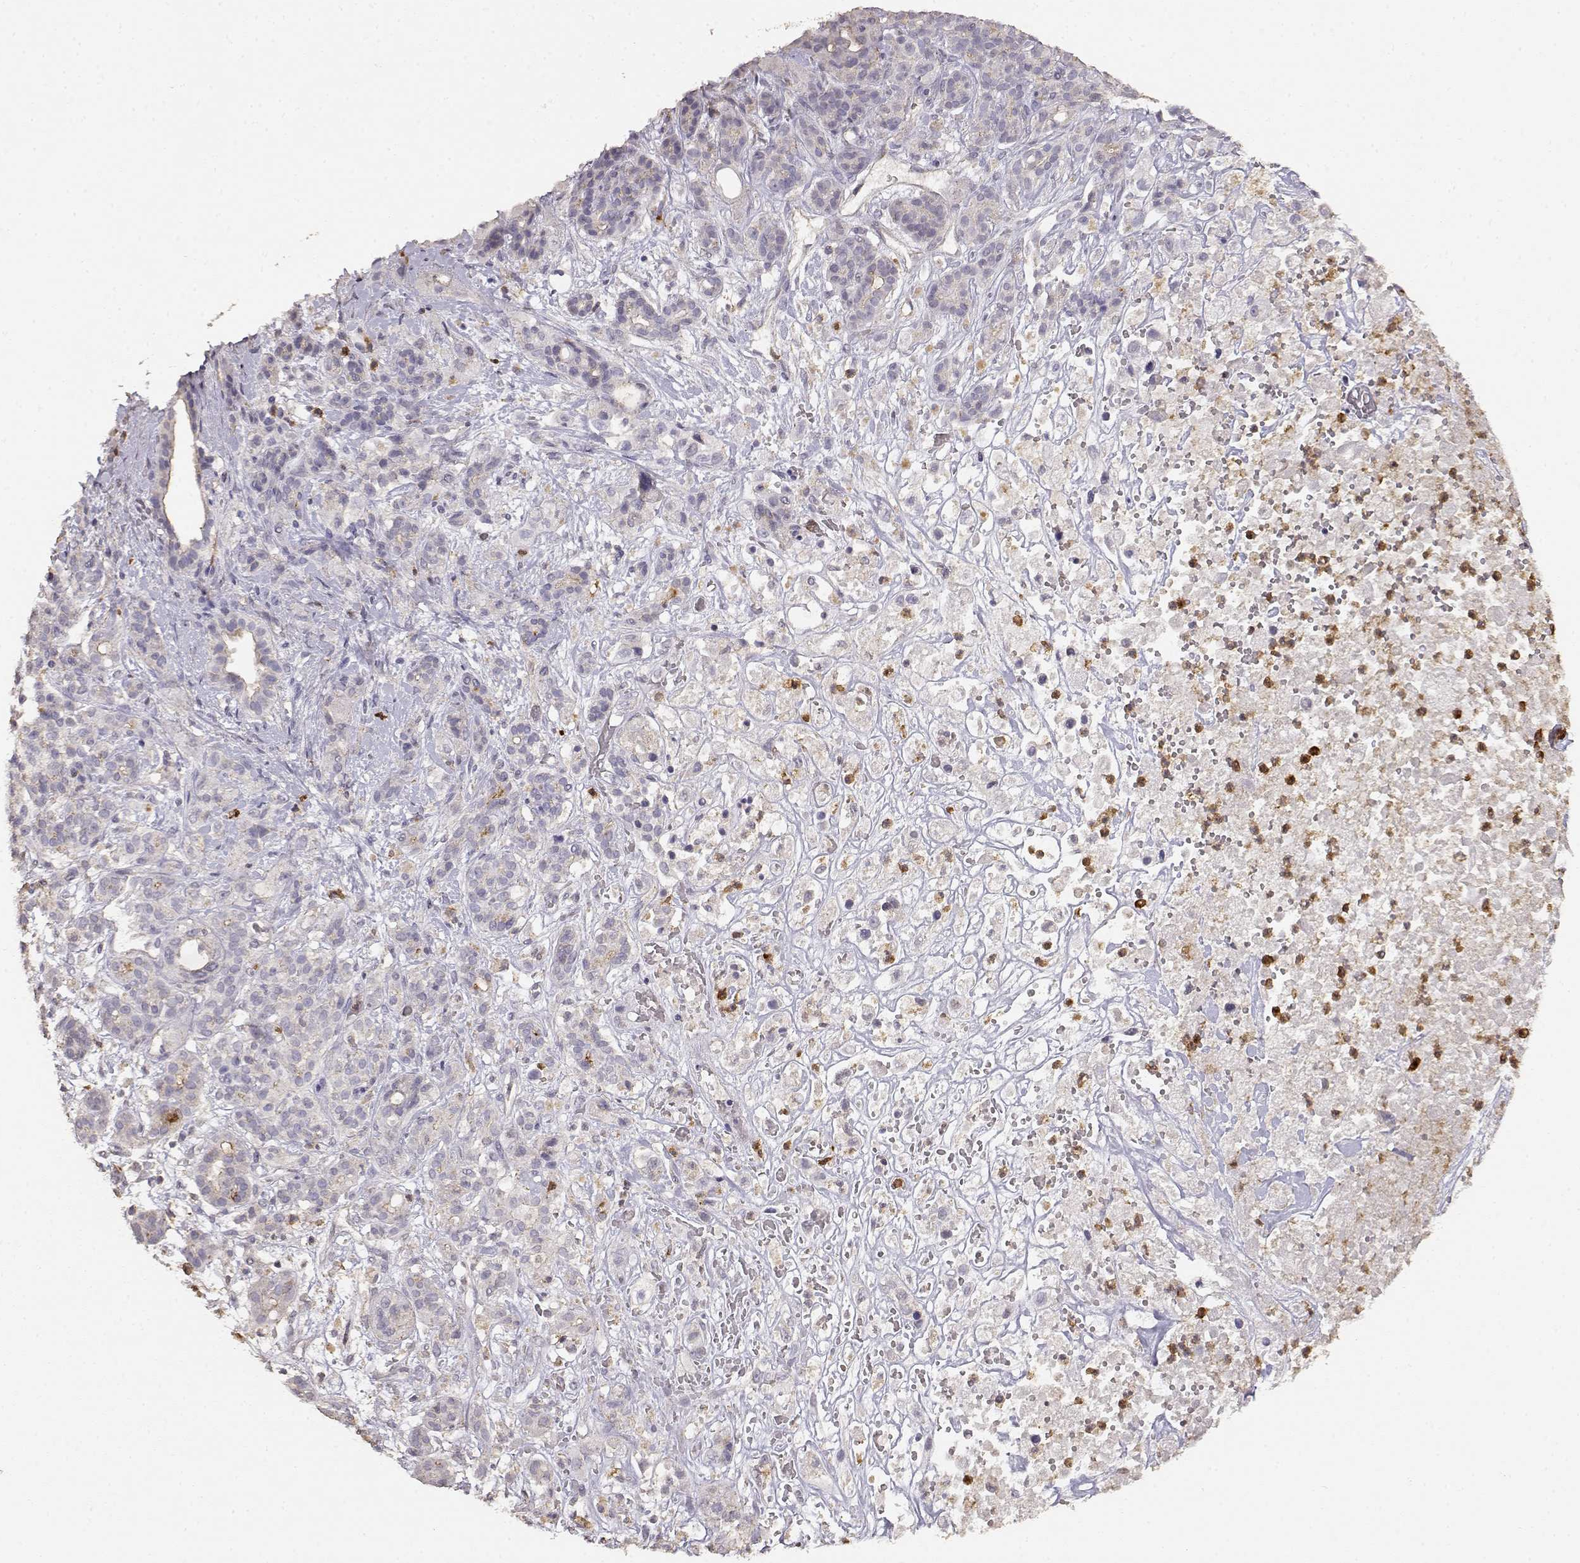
{"staining": {"intensity": "negative", "quantity": "none", "location": "none"}, "tissue": "pancreatic cancer", "cell_type": "Tumor cells", "image_type": "cancer", "snomed": [{"axis": "morphology", "description": "Adenocarcinoma, NOS"}, {"axis": "topography", "description": "Pancreas"}], "caption": "Protein analysis of pancreatic adenocarcinoma exhibits no significant expression in tumor cells.", "gene": "TNFRSF10C", "patient": {"sex": "male", "age": 44}}